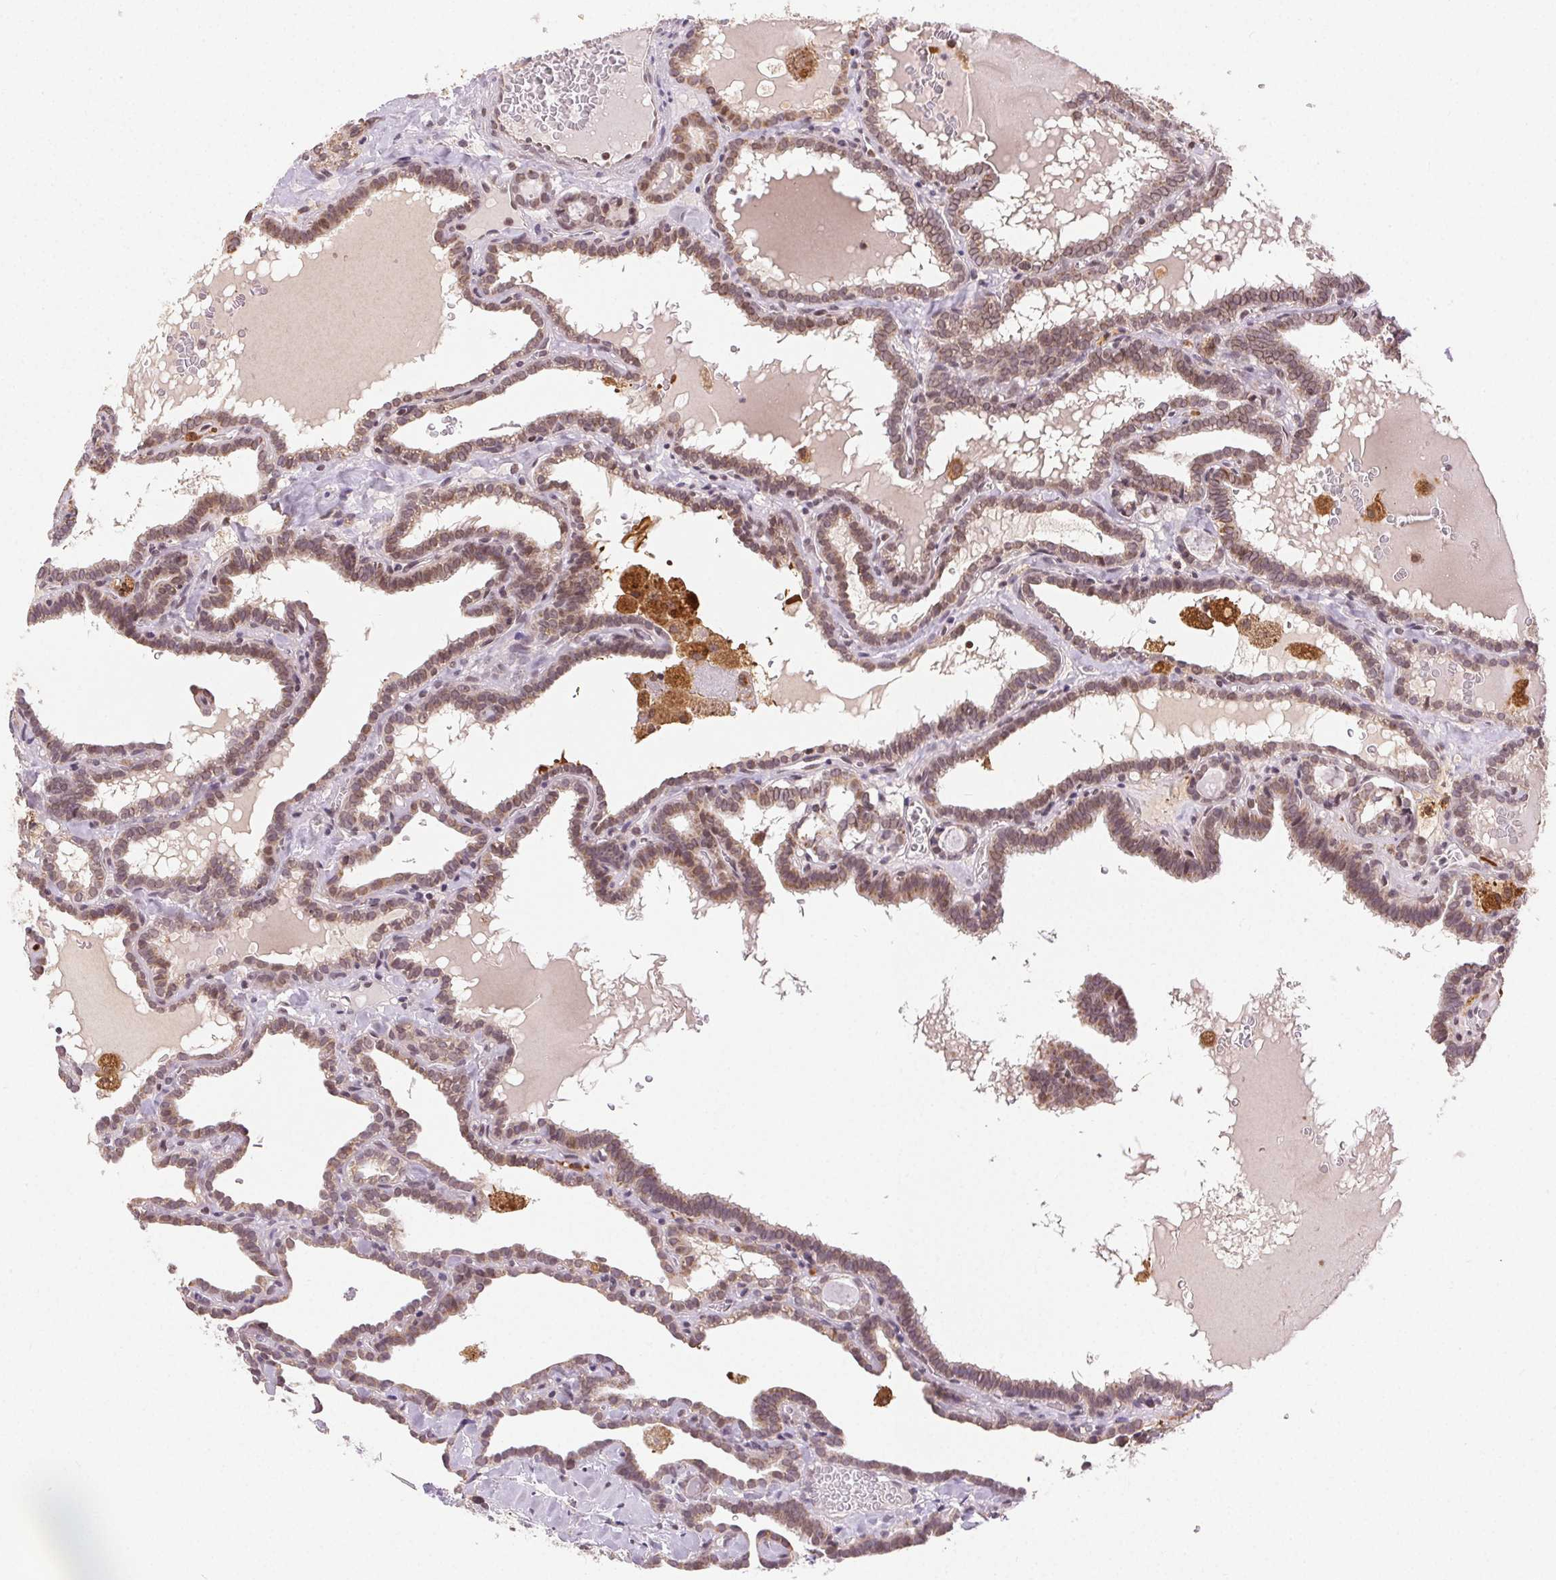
{"staining": {"intensity": "weak", "quantity": ">75%", "location": "cytoplasmic/membranous,nuclear"}, "tissue": "thyroid cancer", "cell_type": "Tumor cells", "image_type": "cancer", "snomed": [{"axis": "morphology", "description": "Papillary adenocarcinoma, NOS"}, {"axis": "topography", "description": "Thyroid gland"}], "caption": "Immunohistochemistry (IHC) of papillary adenocarcinoma (thyroid) demonstrates low levels of weak cytoplasmic/membranous and nuclear positivity in about >75% of tumor cells.", "gene": "PIWIL4", "patient": {"sex": "female", "age": 39}}